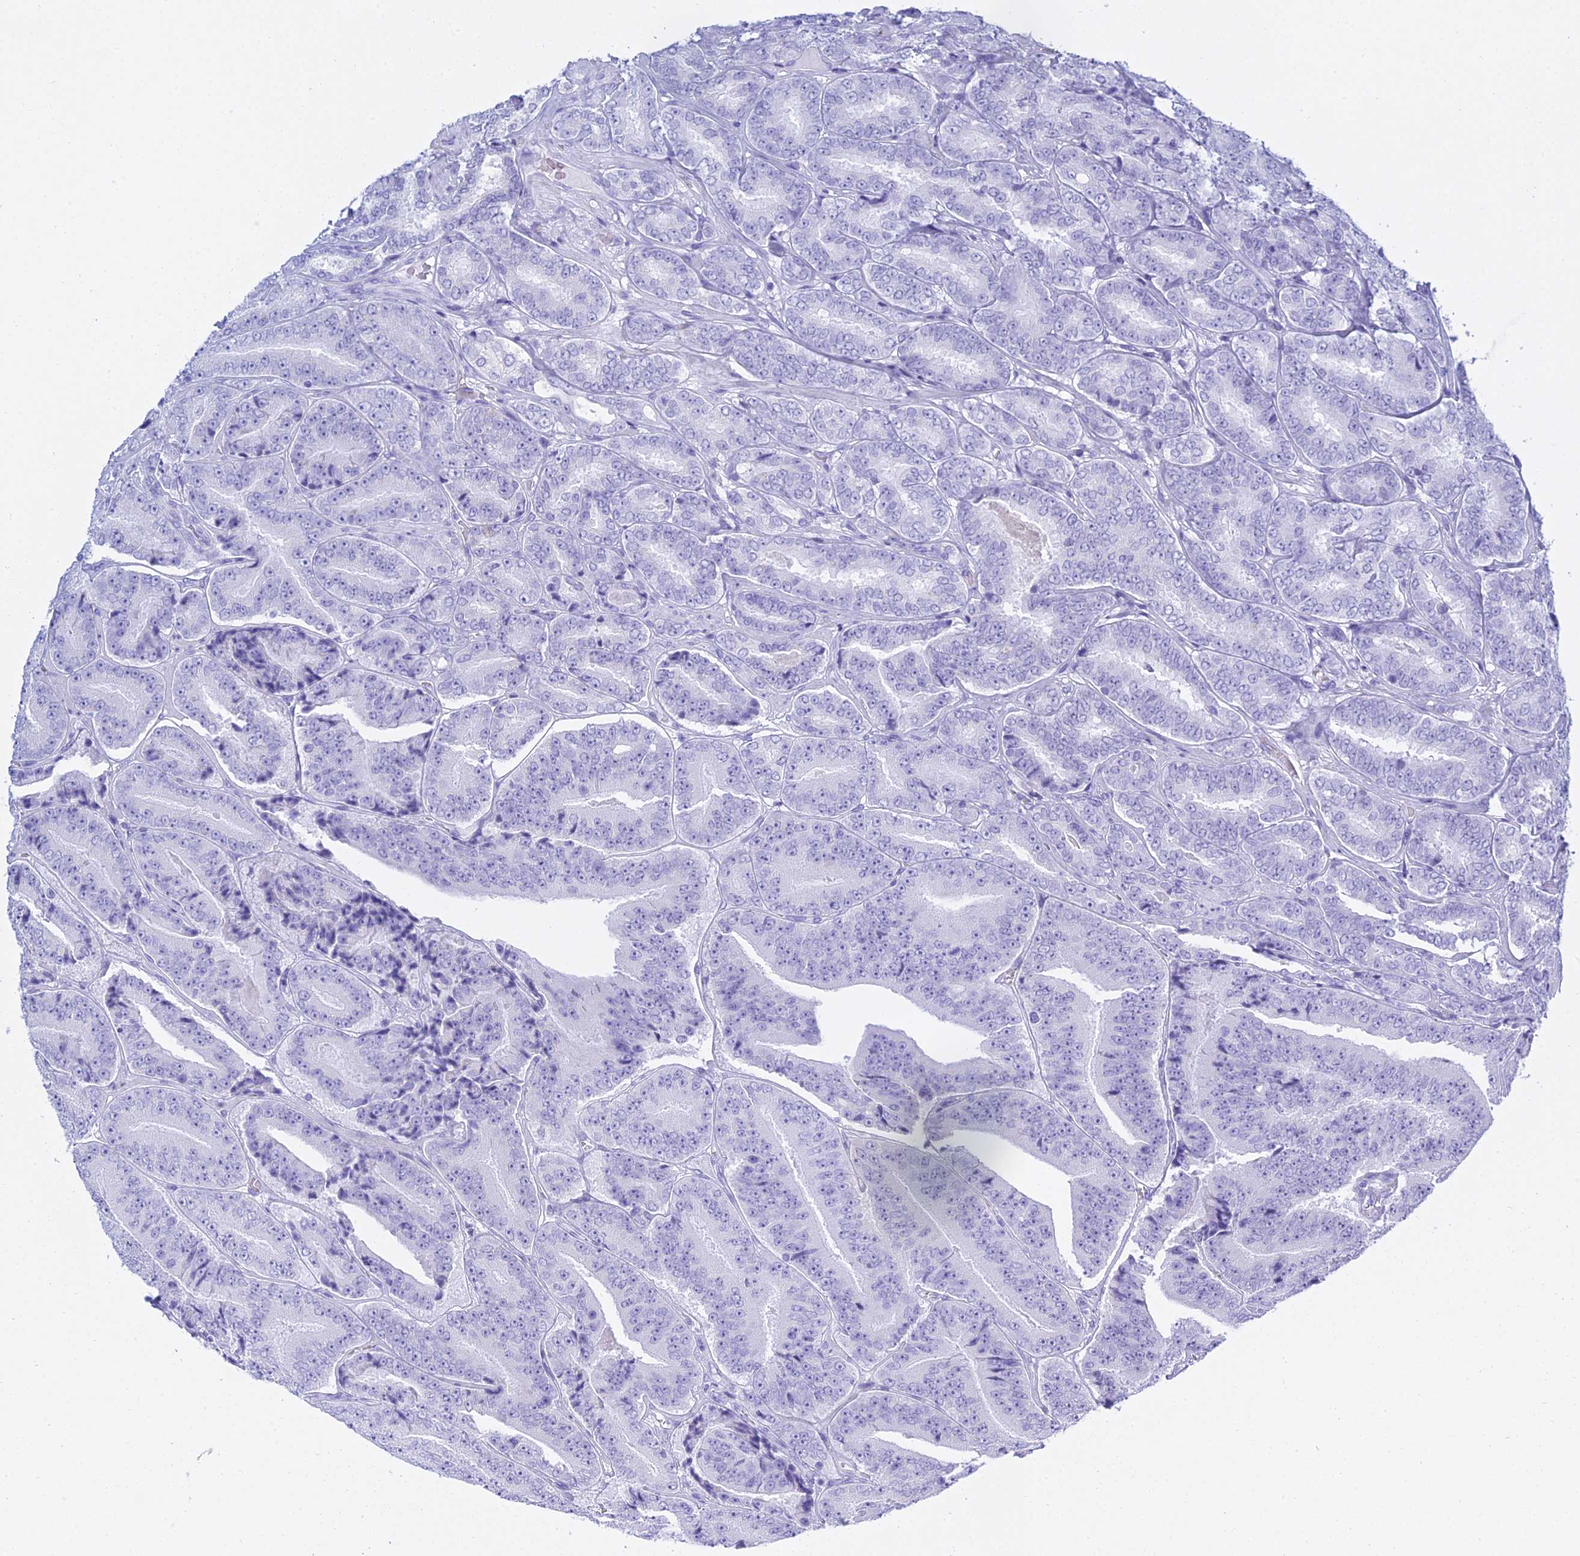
{"staining": {"intensity": "negative", "quantity": "none", "location": "none"}, "tissue": "prostate cancer", "cell_type": "Tumor cells", "image_type": "cancer", "snomed": [{"axis": "morphology", "description": "Adenocarcinoma, High grade"}, {"axis": "topography", "description": "Prostate"}], "caption": "Prostate adenocarcinoma (high-grade) was stained to show a protein in brown. There is no significant staining in tumor cells. (Immunohistochemistry, brightfield microscopy, high magnification).", "gene": "PATE4", "patient": {"sex": "male", "age": 72}}